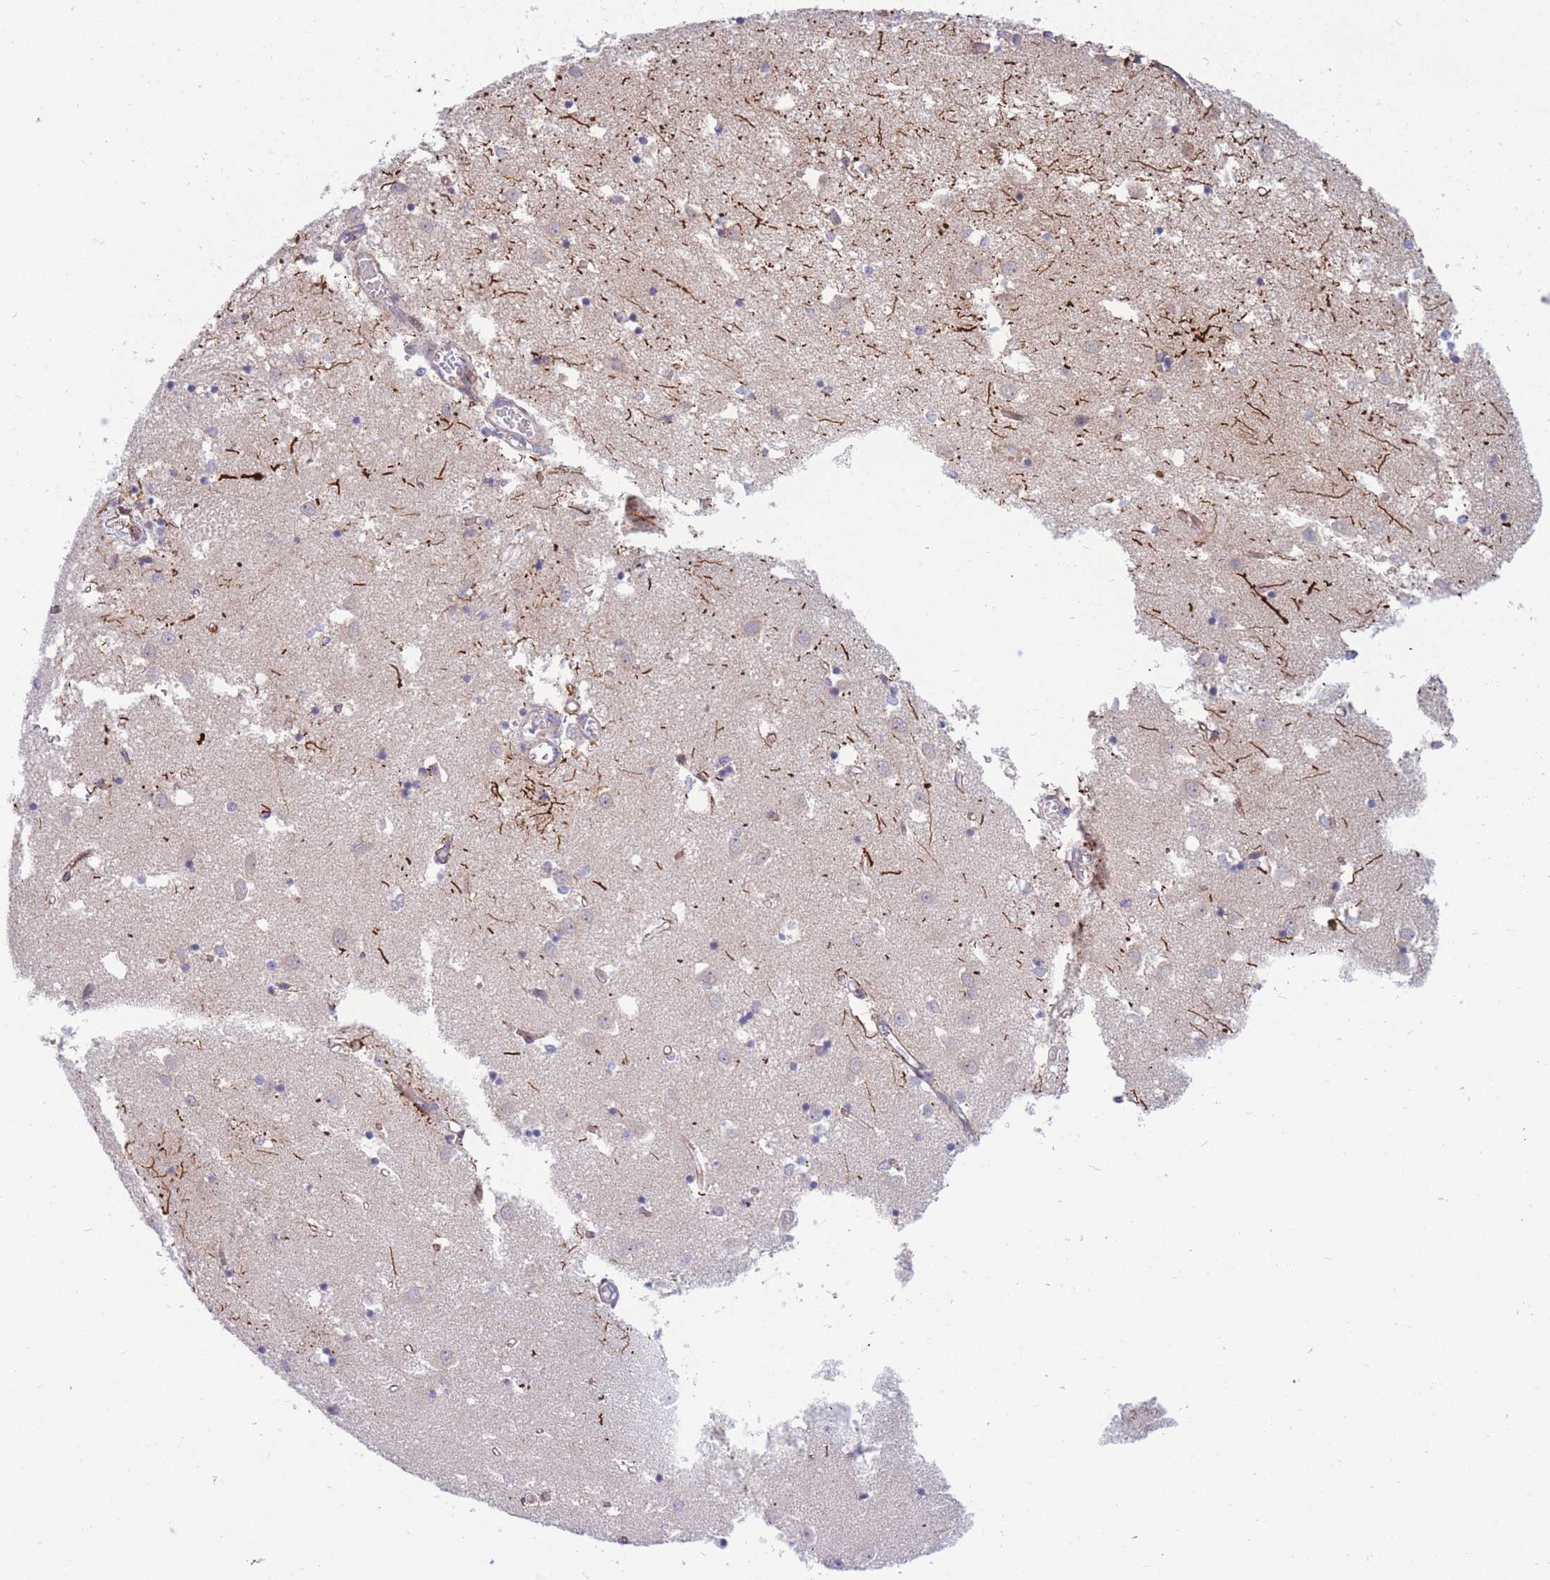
{"staining": {"intensity": "negative", "quantity": "none", "location": "none"}, "tissue": "caudate", "cell_type": "Glial cells", "image_type": "normal", "snomed": [{"axis": "morphology", "description": "Normal tissue, NOS"}, {"axis": "topography", "description": "Lateral ventricle wall"}], "caption": "This is a micrograph of immunohistochemistry (IHC) staining of normal caudate, which shows no positivity in glial cells.", "gene": "HSPE1", "patient": {"sex": "male", "age": 70}}